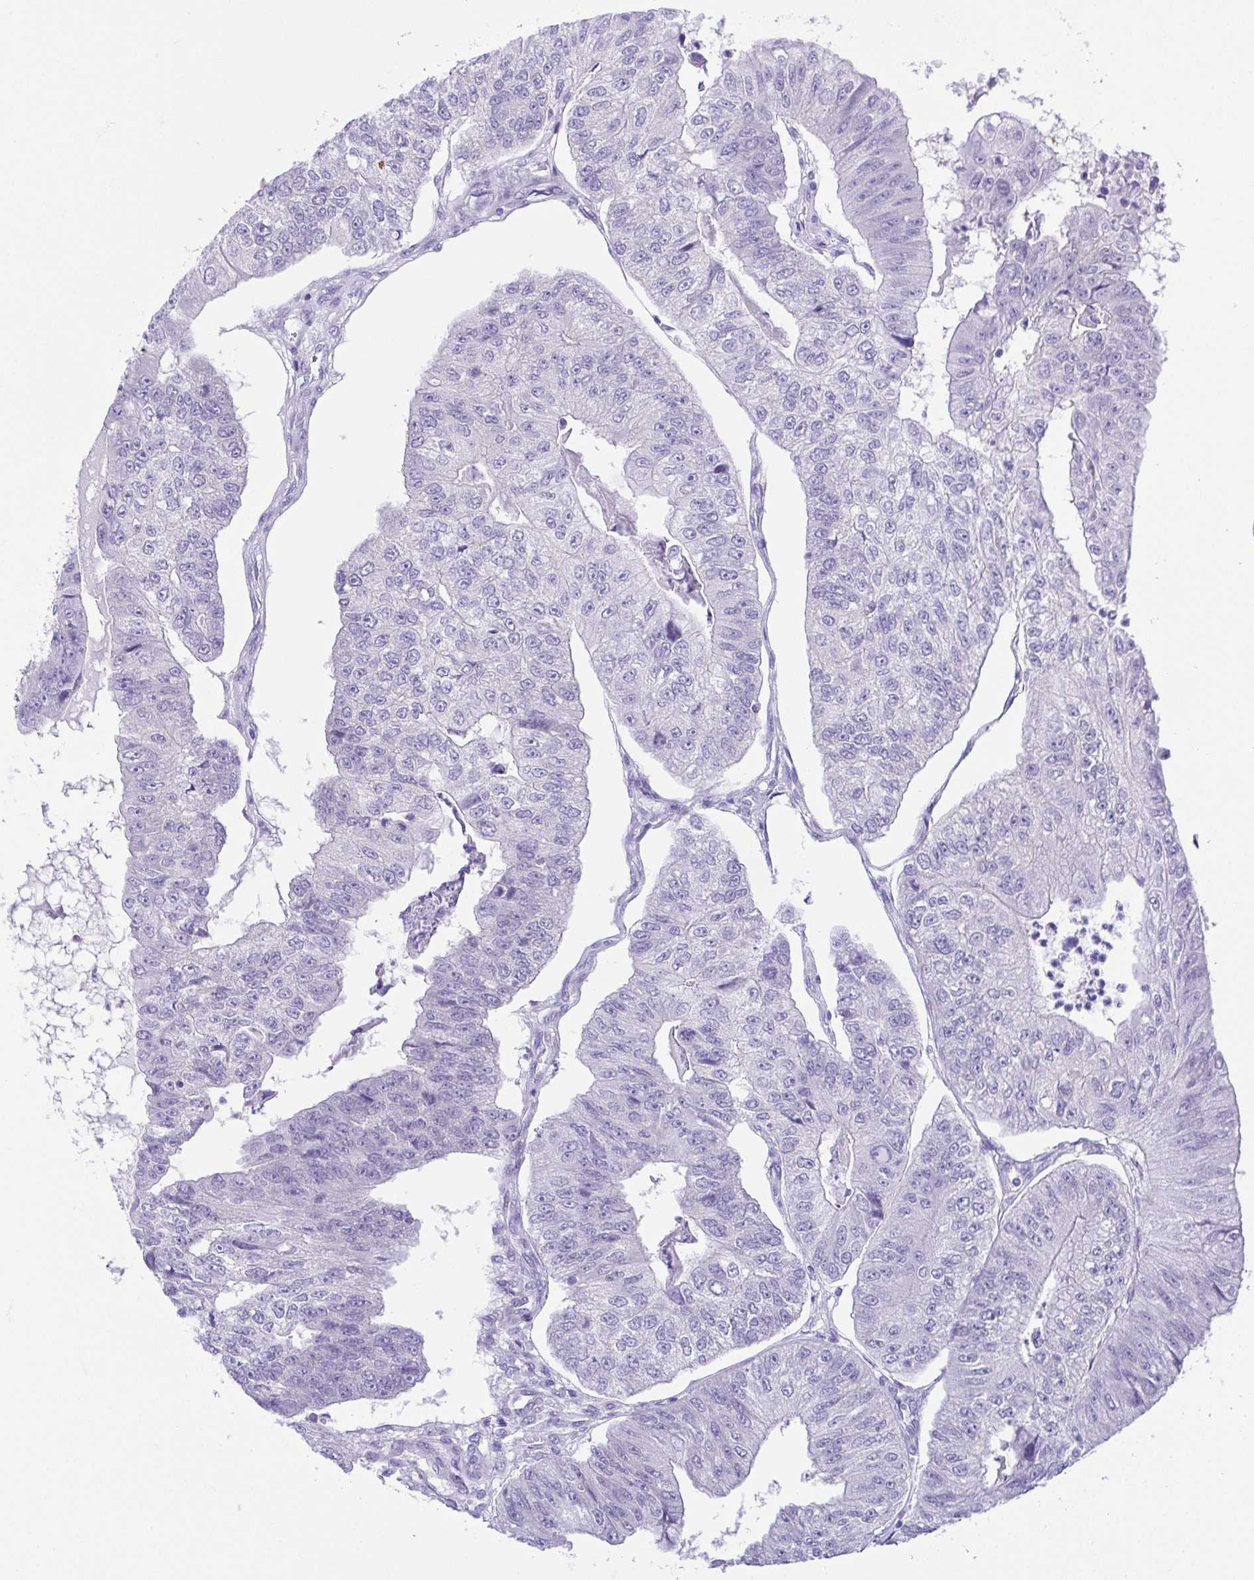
{"staining": {"intensity": "negative", "quantity": "none", "location": "none"}, "tissue": "colorectal cancer", "cell_type": "Tumor cells", "image_type": "cancer", "snomed": [{"axis": "morphology", "description": "Adenocarcinoma, NOS"}, {"axis": "topography", "description": "Colon"}], "caption": "Photomicrograph shows no significant protein expression in tumor cells of adenocarcinoma (colorectal). (DAB immunohistochemistry visualized using brightfield microscopy, high magnification).", "gene": "LUZP4", "patient": {"sex": "female", "age": 67}}